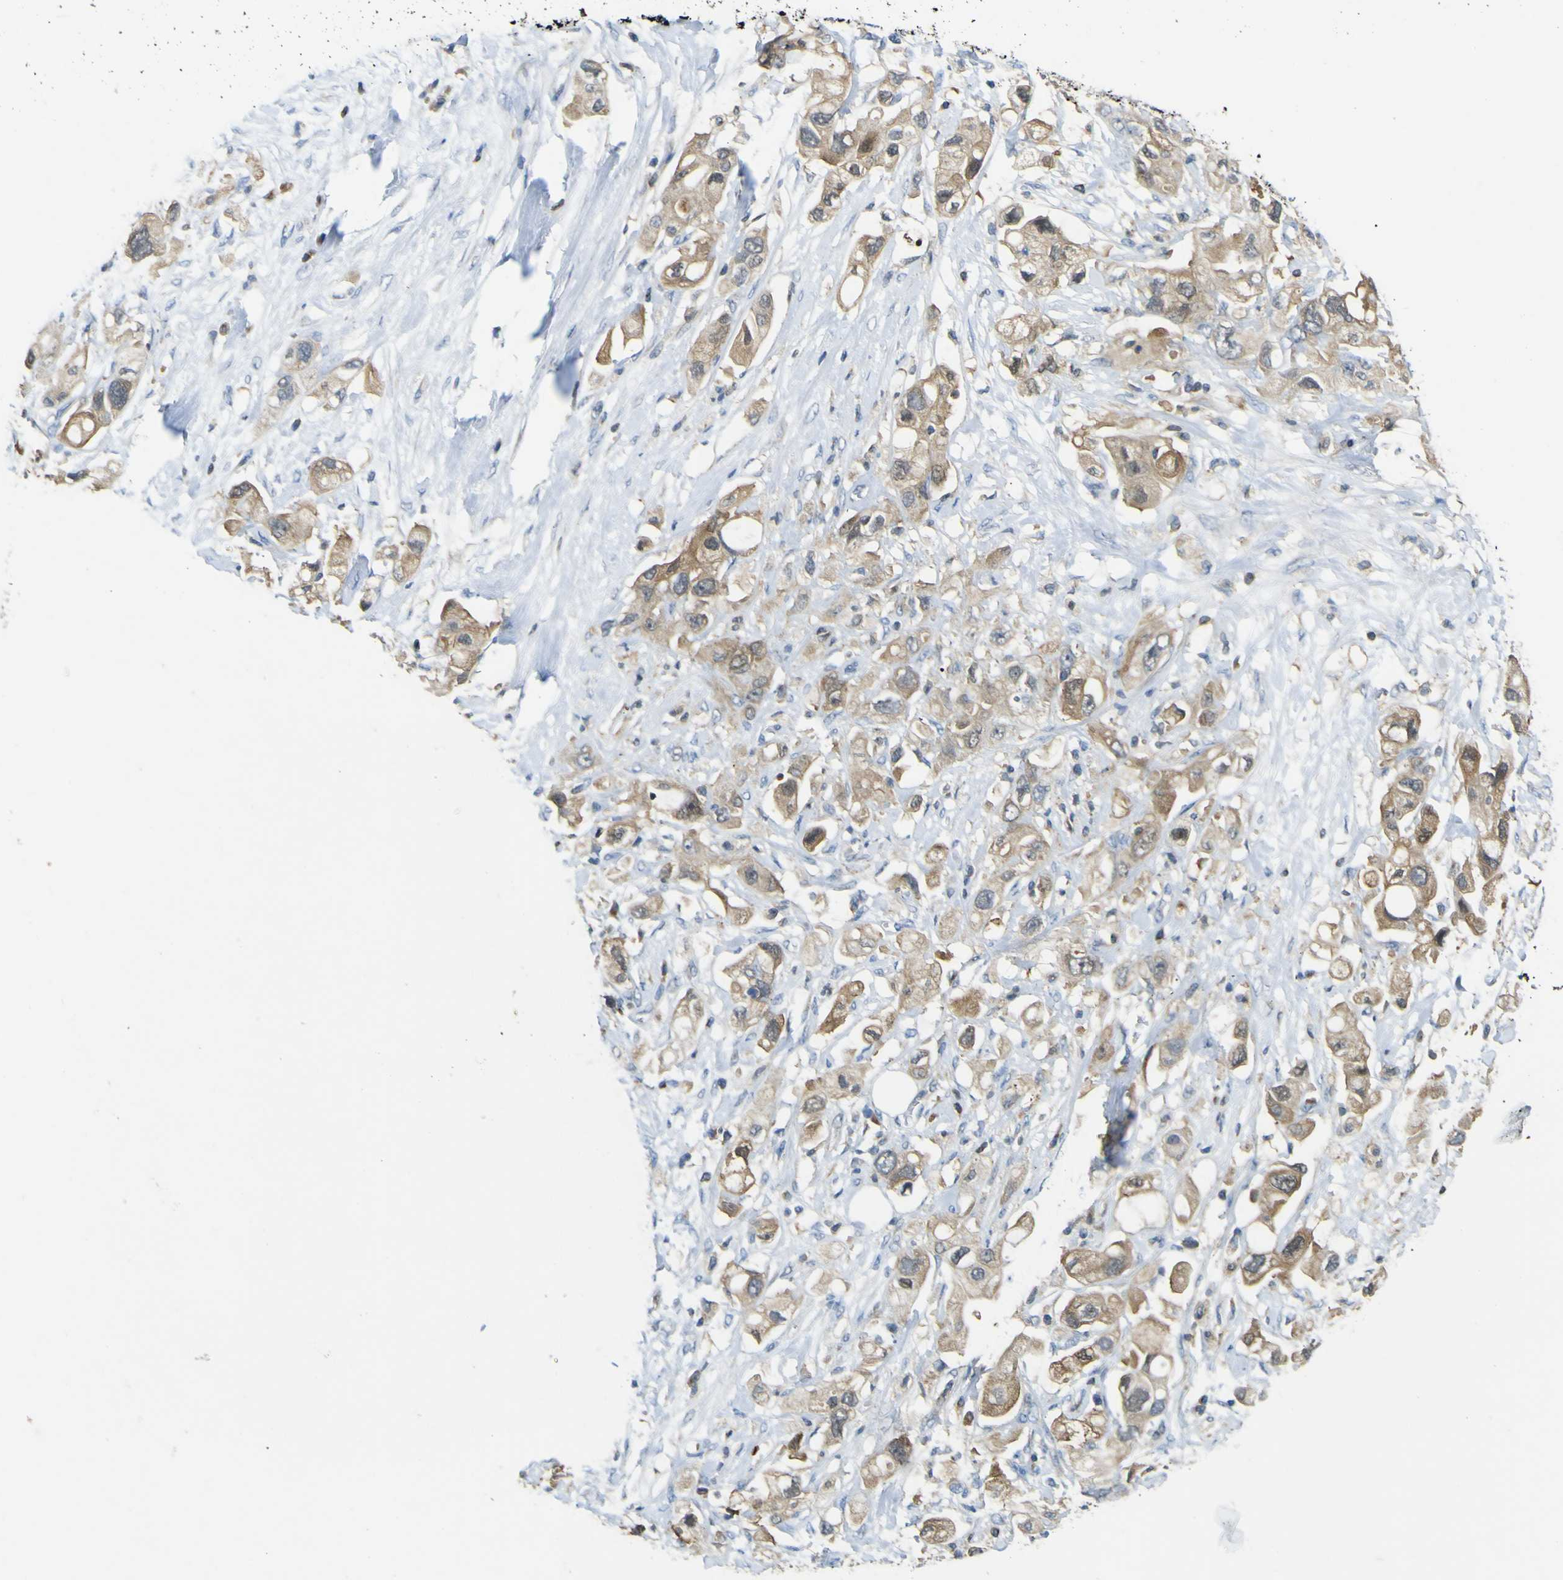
{"staining": {"intensity": "moderate", "quantity": ">75%", "location": "cytoplasmic/membranous"}, "tissue": "pancreatic cancer", "cell_type": "Tumor cells", "image_type": "cancer", "snomed": [{"axis": "morphology", "description": "Adenocarcinoma, NOS"}, {"axis": "topography", "description": "Pancreas"}], "caption": "Immunohistochemistry (IHC) staining of pancreatic adenocarcinoma, which exhibits medium levels of moderate cytoplasmic/membranous expression in approximately >75% of tumor cells indicating moderate cytoplasmic/membranous protein expression. The staining was performed using DAB (3,3'-diaminobenzidine) (brown) for protein detection and nuclei were counterstained in hematoxylin (blue).", "gene": "EML2", "patient": {"sex": "female", "age": 56}}